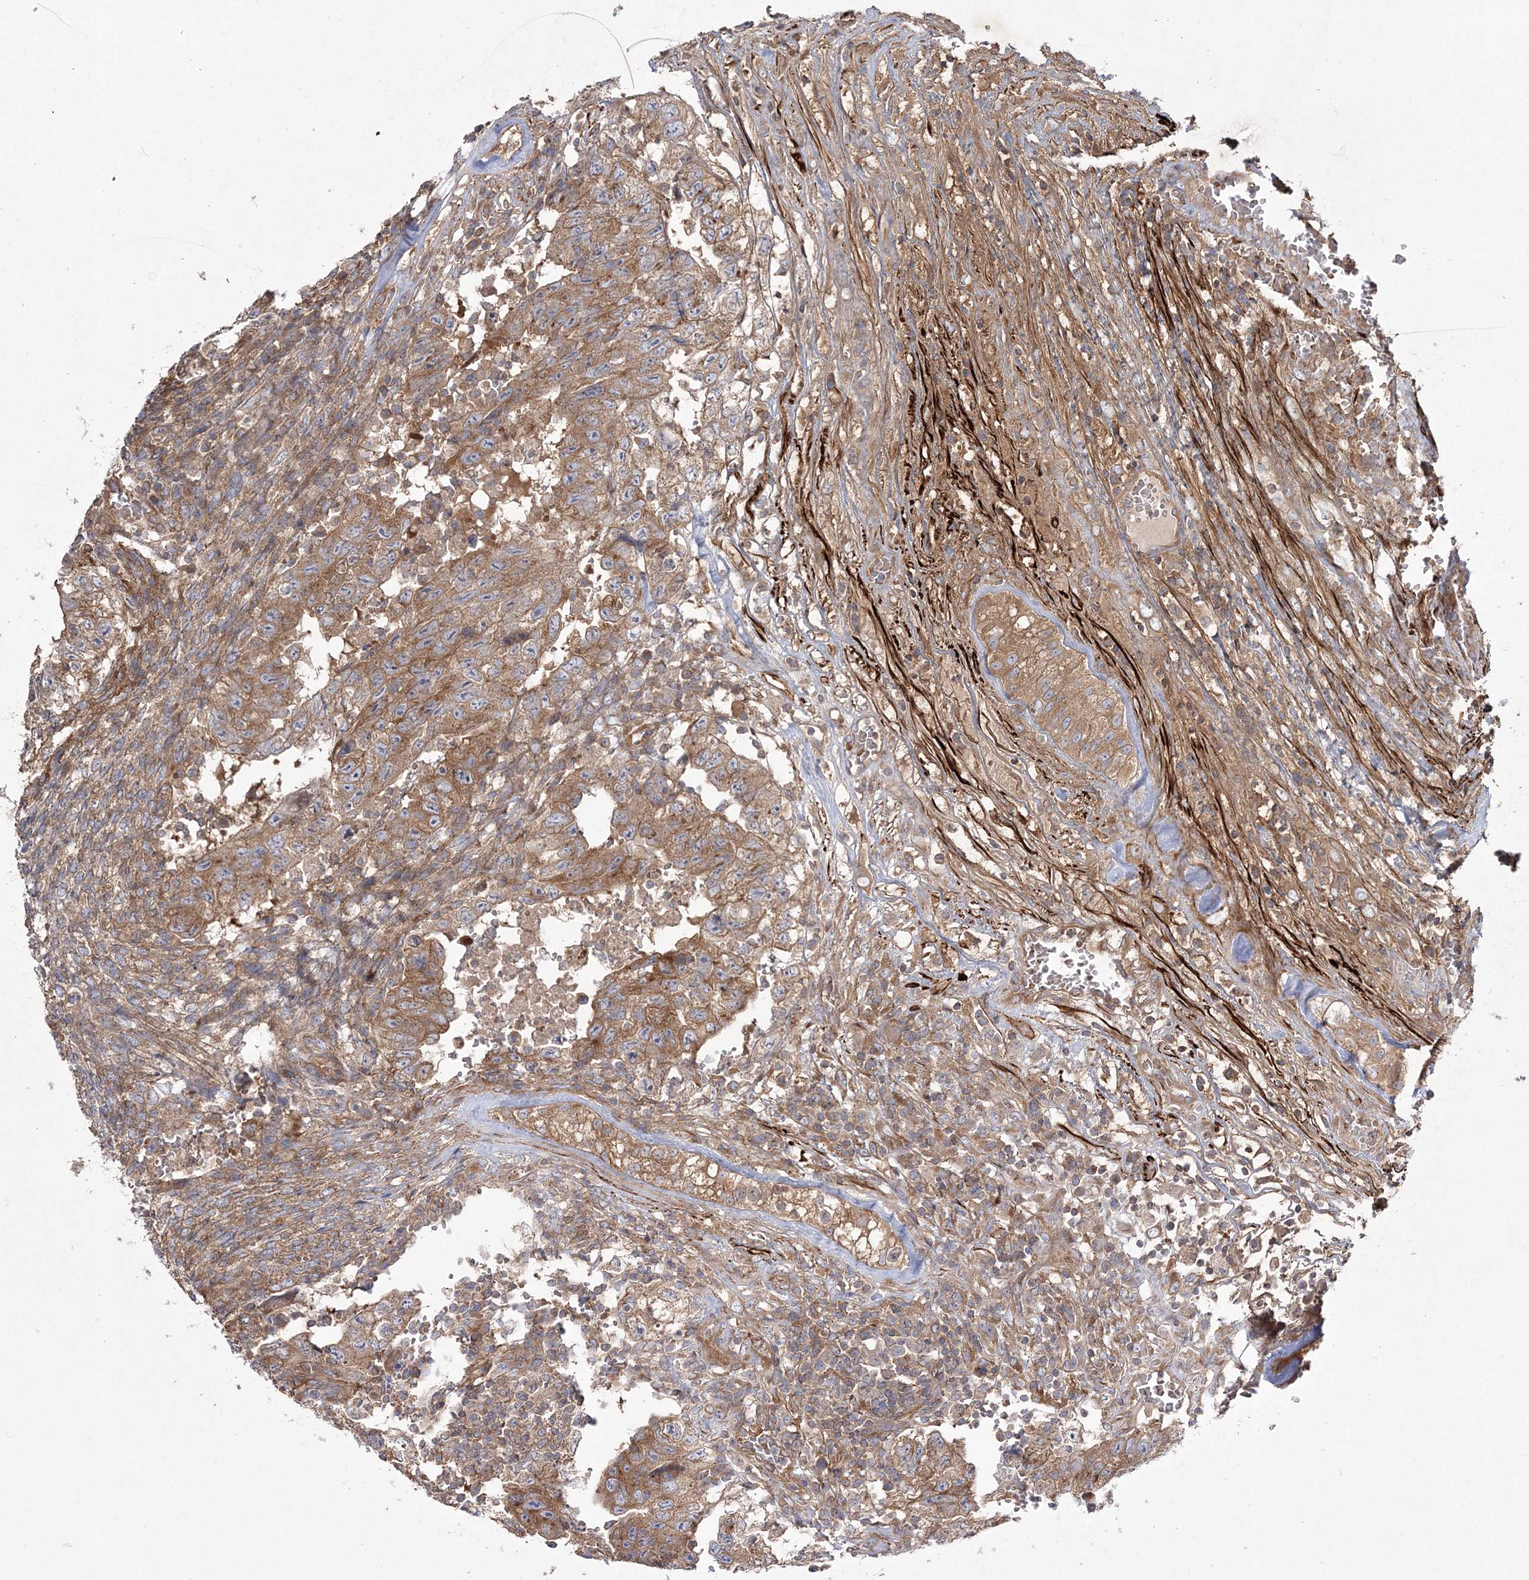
{"staining": {"intensity": "moderate", "quantity": ">75%", "location": "cytoplasmic/membranous"}, "tissue": "testis cancer", "cell_type": "Tumor cells", "image_type": "cancer", "snomed": [{"axis": "morphology", "description": "Carcinoma, Embryonal, NOS"}, {"axis": "topography", "description": "Testis"}], "caption": "Immunohistochemistry (IHC) micrograph of neoplastic tissue: embryonal carcinoma (testis) stained using IHC reveals medium levels of moderate protein expression localized specifically in the cytoplasmic/membranous of tumor cells, appearing as a cytoplasmic/membranous brown color.", "gene": "ZSWIM6", "patient": {"sex": "male", "age": 36}}